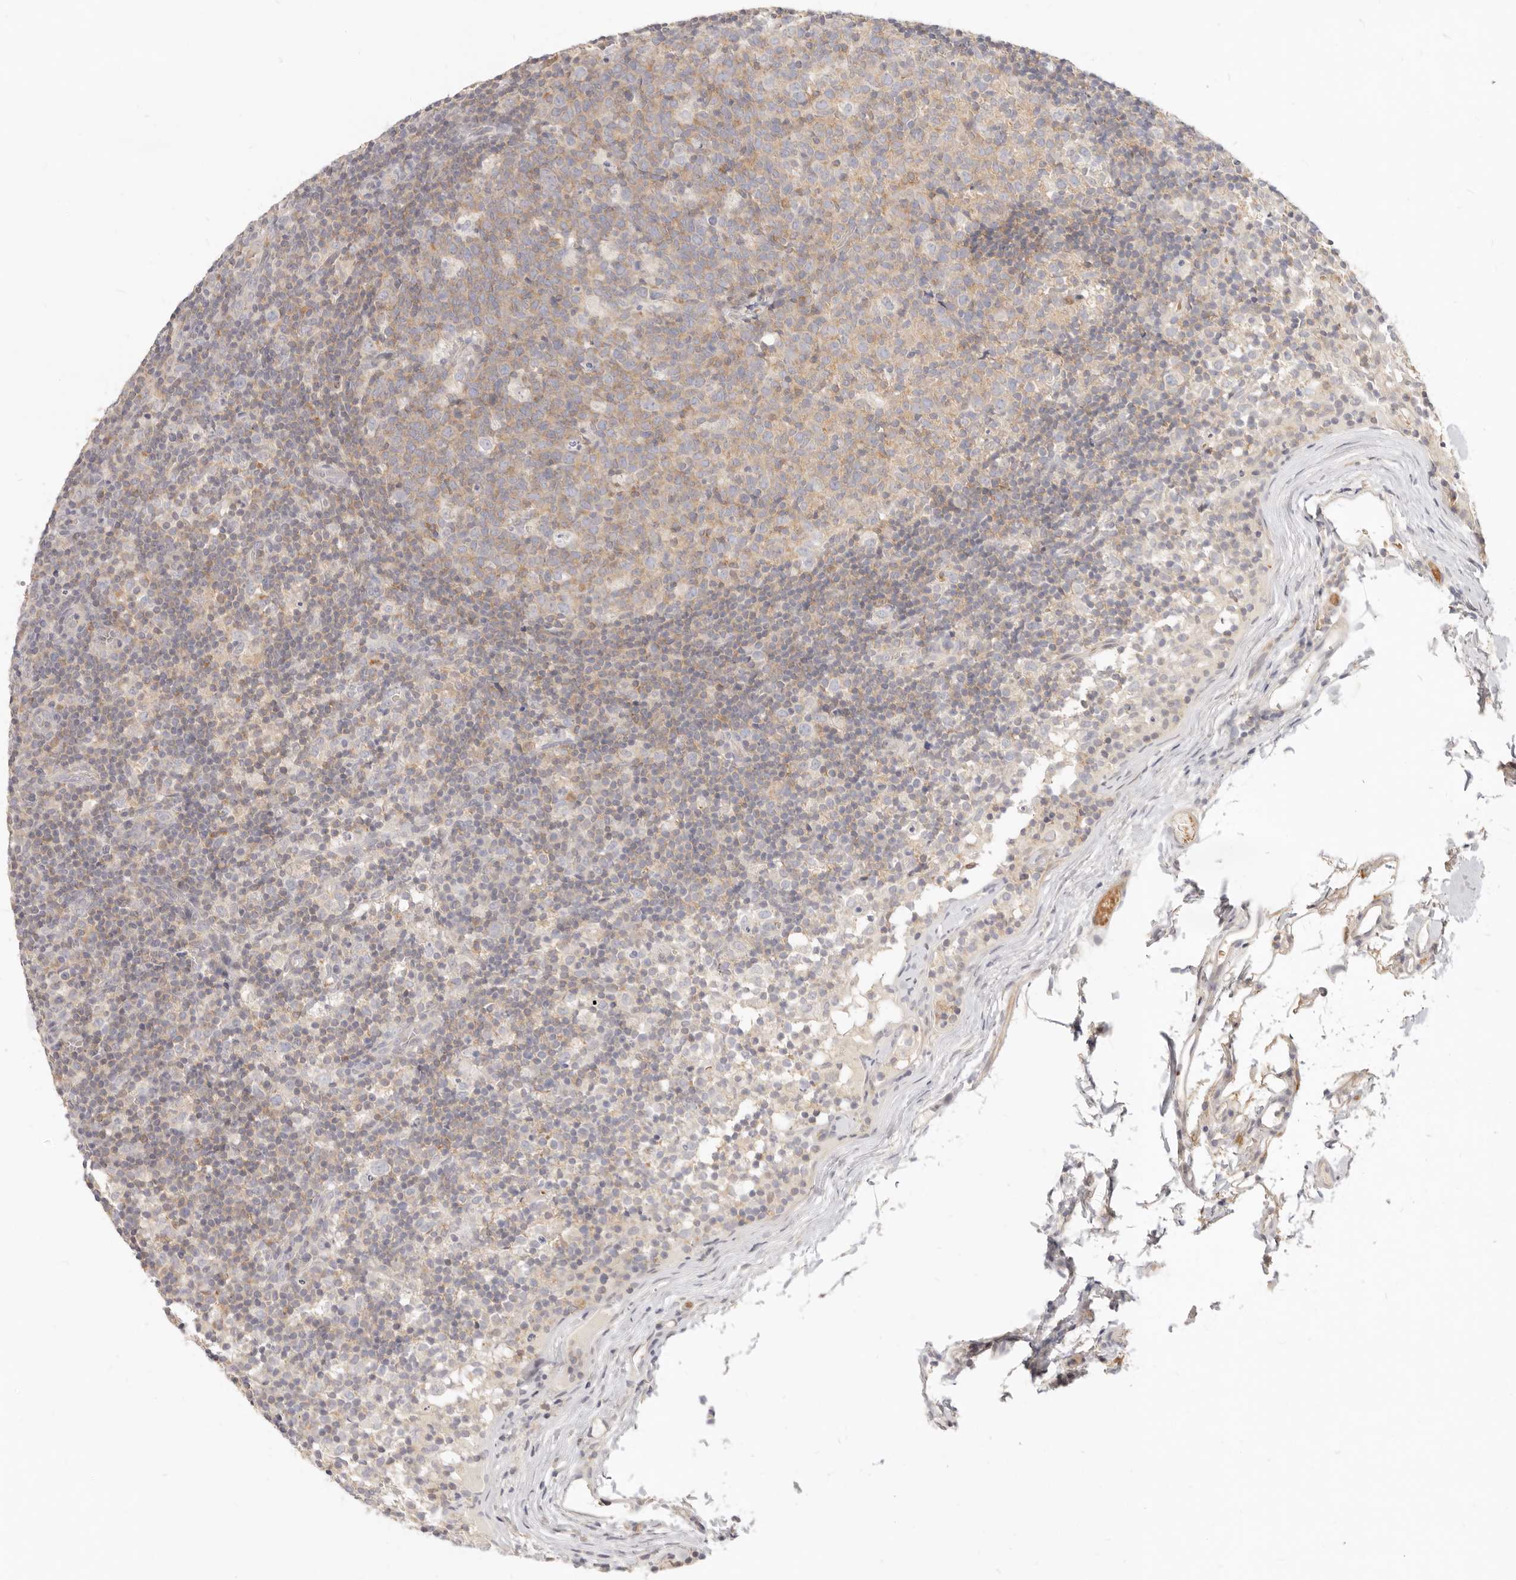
{"staining": {"intensity": "weak", "quantity": "25%-75%", "location": "cytoplasmic/membranous"}, "tissue": "lymph node", "cell_type": "Germinal center cells", "image_type": "normal", "snomed": [{"axis": "morphology", "description": "Normal tissue, NOS"}, {"axis": "morphology", "description": "Inflammation, NOS"}, {"axis": "topography", "description": "Lymph node"}], "caption": "Protein analysis of benign lymph node shows weak cytoplasmic/membranous positivity in approximately 25%-75% of germinal center cells.", "gene": "LTB4R2", "patient": {"sex": "male", "age": 55}}